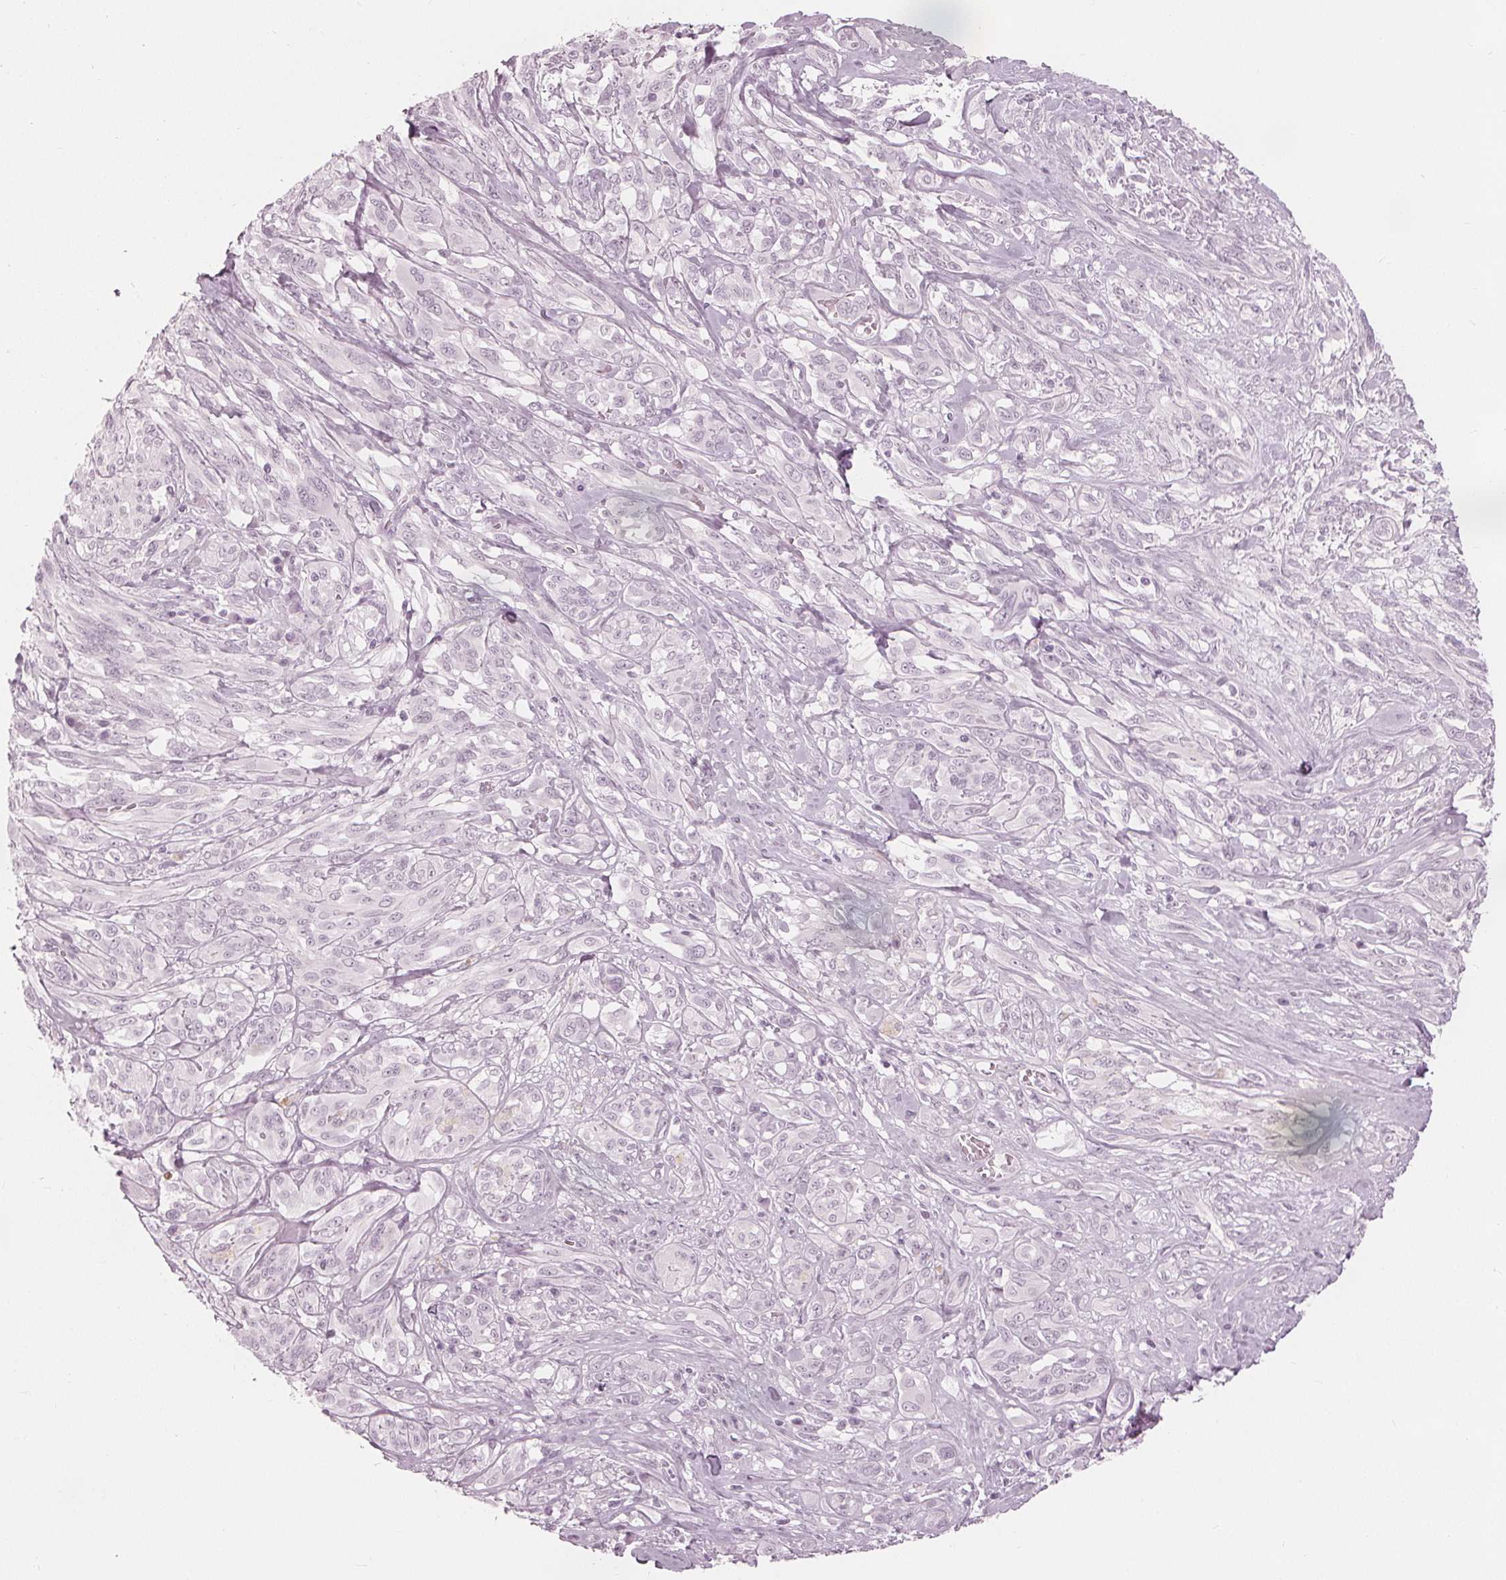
{"staining": {"intensity": "negative", "quantity": "none", "location": "none"}, "tissue": "melanoma", "cell_type": "Tumor cells", "image_type": "cancer", "snomed": [{"axis": "morphology", "description": "Malignant melanoma, NOS"}, {"axis": "topography", "description": "Skin"}], "caption": "Malignant melanoma was stained to show a protein in brown. There is no significant positivity in tumor cells.", "gene": "PAEP", "patient": {"sex": "female", "age": 91}}